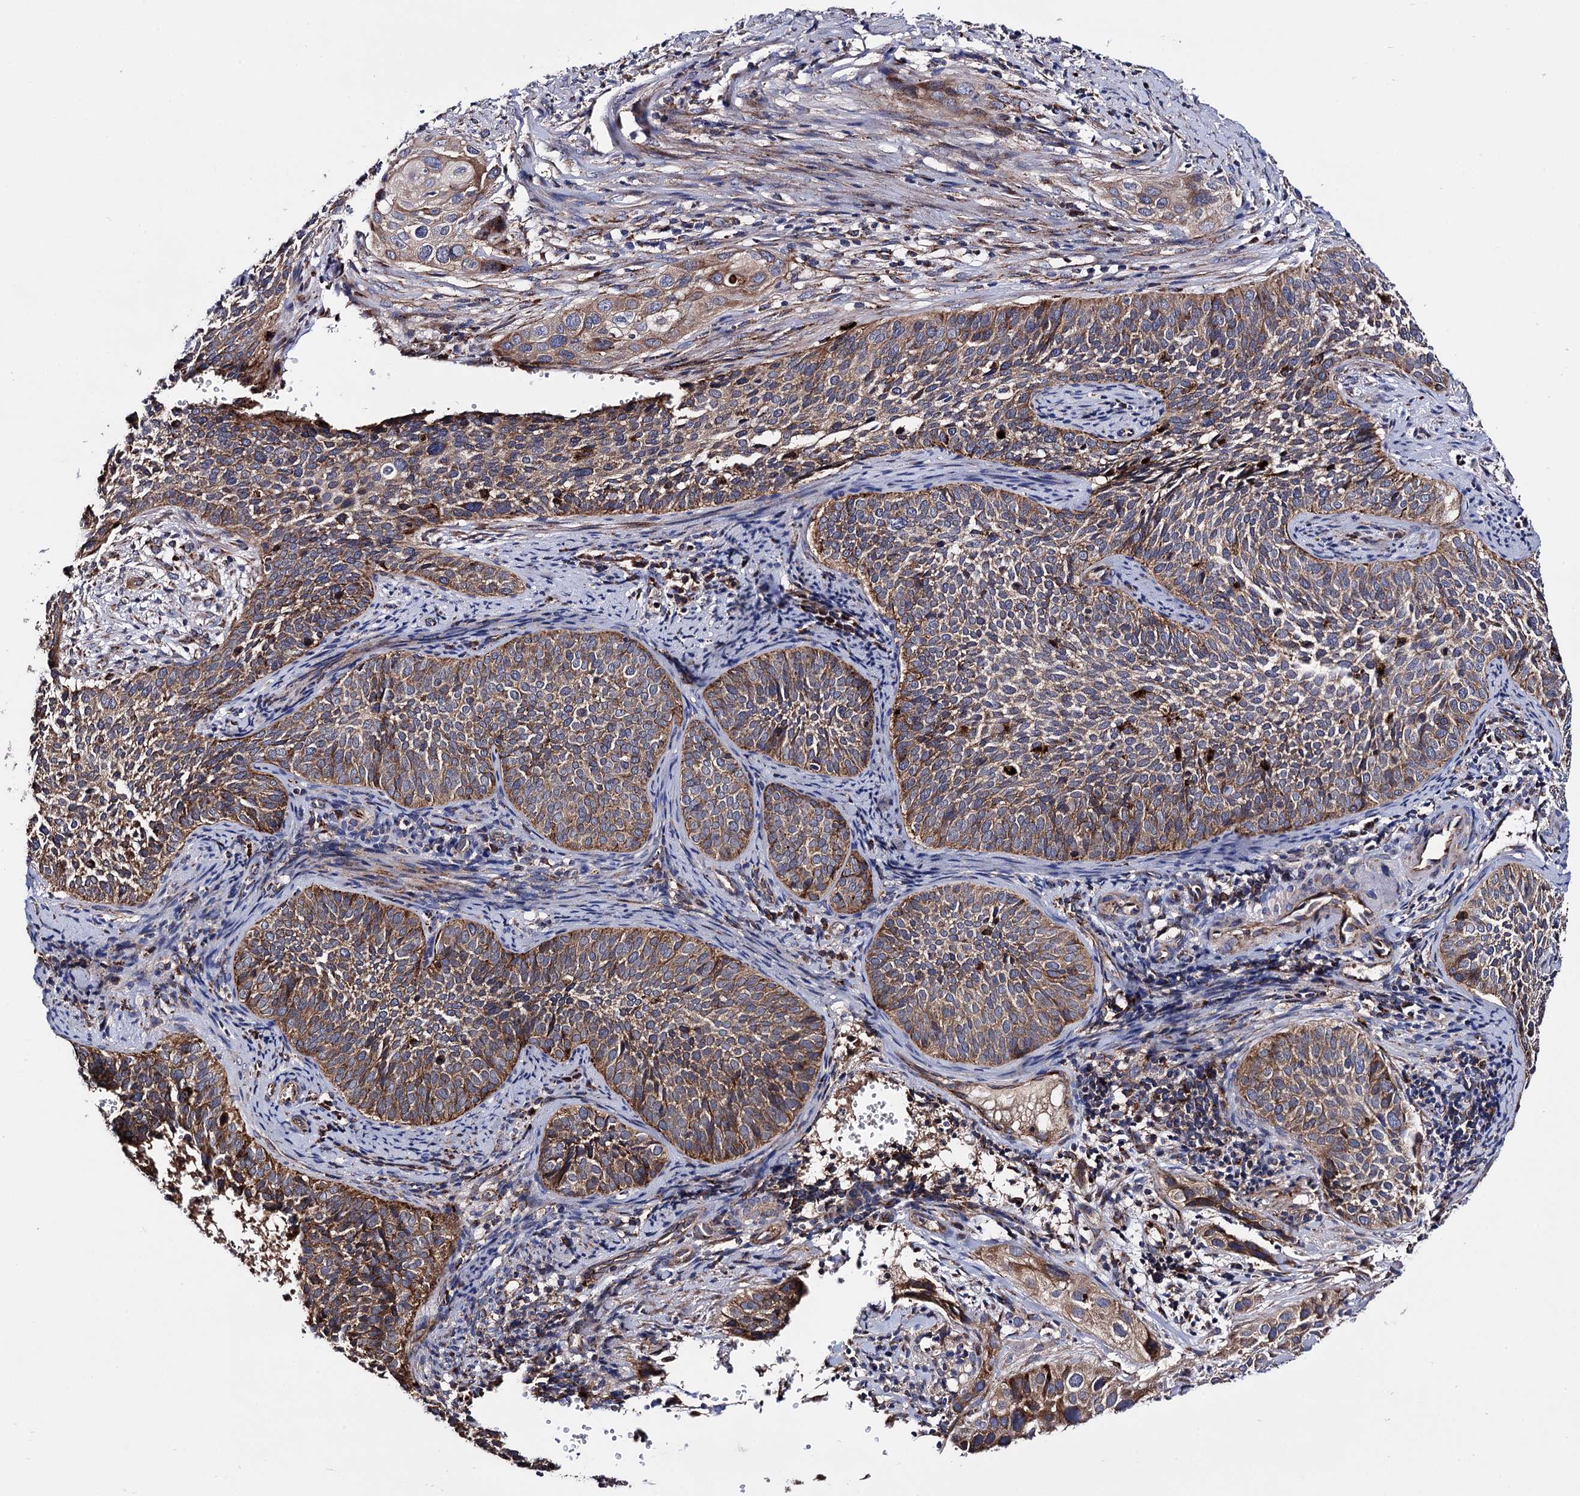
{"staining": {"intensity": "moderate", "quantity": "25%-75%", "location": "cytoplasmic/membranous"}, "tissue": "cervical cancer", "cell_type": "Tumor cells", "image_type": "cancer", "snomed": [{"axis": "morphology", "description": "Squamous cell carcinoma, NOS"}, {"axis": "topography", "description": "Cervix"}], "caption": "Cervical squamous cell carcinoma stained for a protein (brown) exhibits moderate cytoplasmic/membranous positive positivity in about 25%-75% of tumor cells.", "gene": "IQCH", "patient": {"sex": "female", "age": 34}}